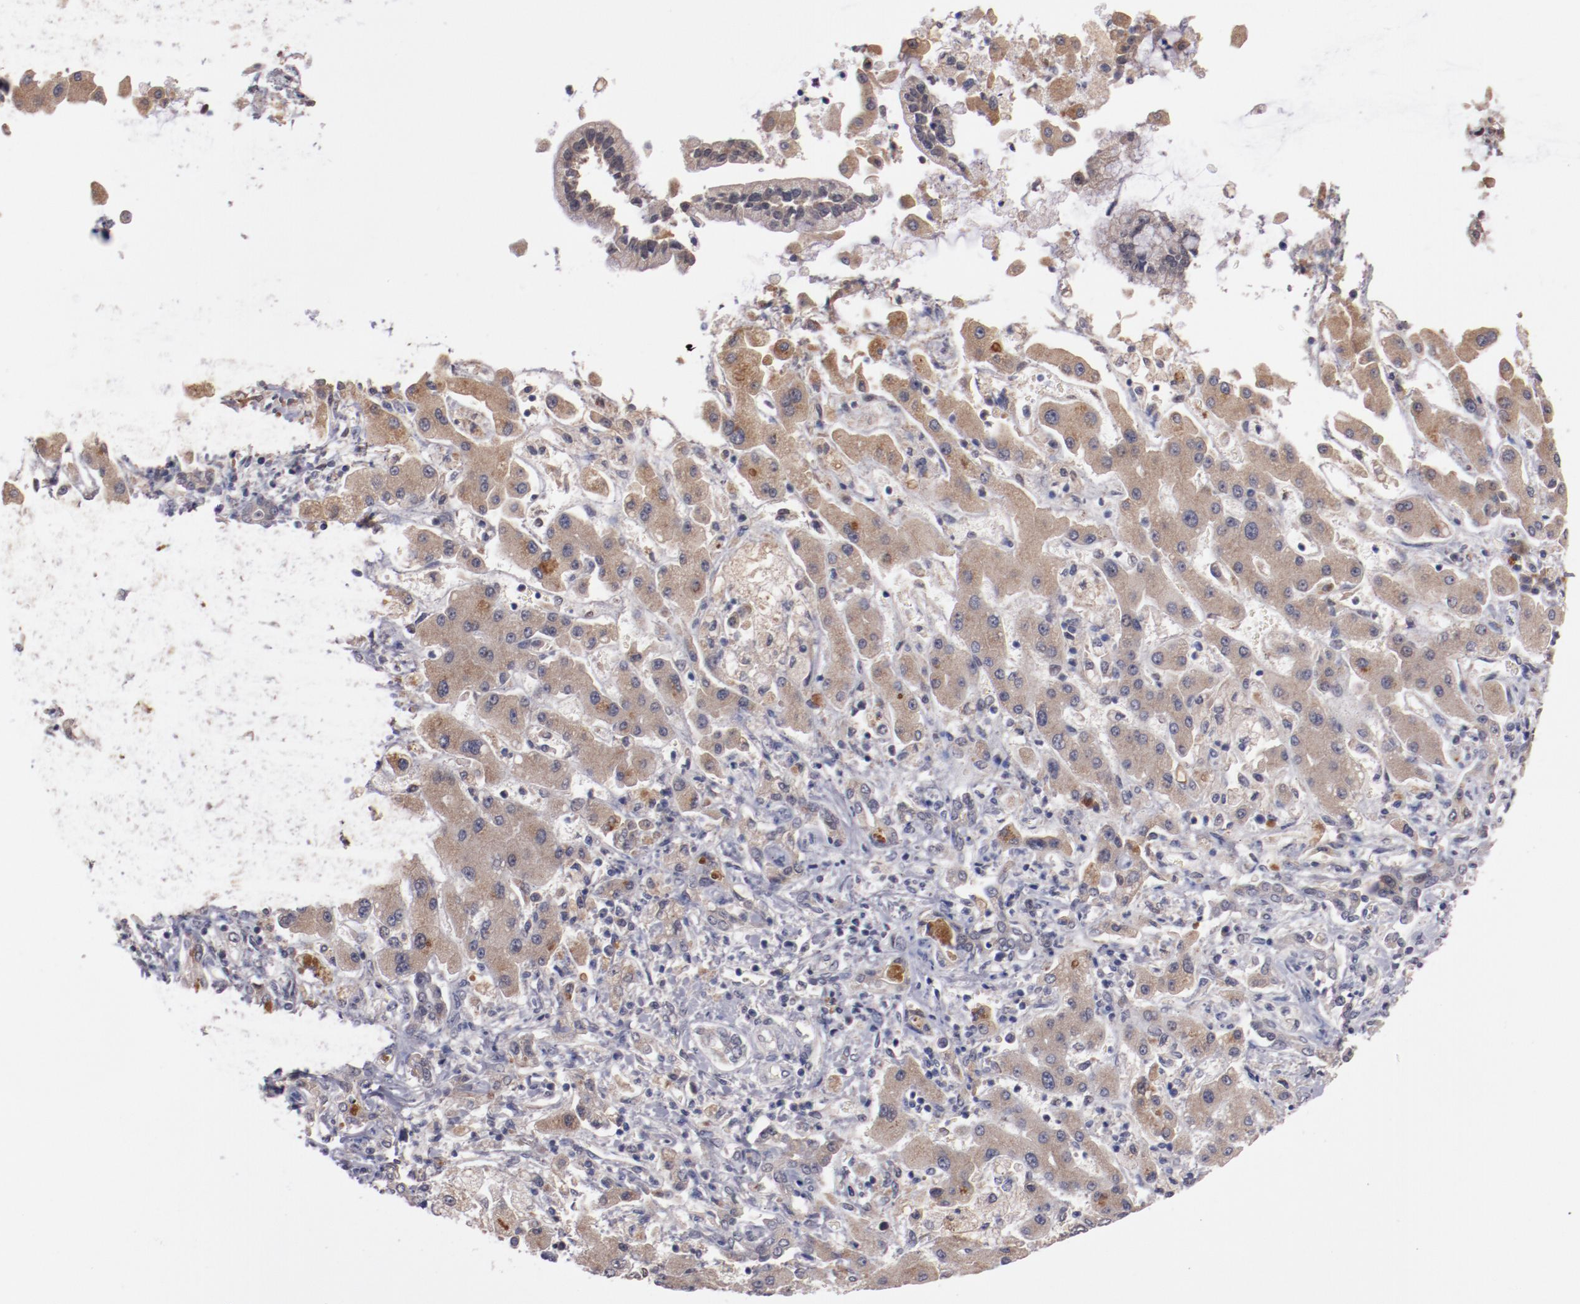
{"staining": {"intensity": "weak", "quantity": ">75%", "location": "cytoplasmic/membranous"}, "tissue": "liver cancer", "cell_type": "Tumor cells", "image_type": "cancer", "snomed": [{"axis": "morphology", "description": "Cholangiocarcinoma"}, {"axis": "topography", "description": "Liver"}], "caption": "Liver cholangiocarcinoma was stained to show a protein in brown. There is low levels of weak cytoplasmic/membranous positivity in approximately >75% of tumor cells.", "gene": "FAM81A", "patient": {"sex": "male", "age": 50}}